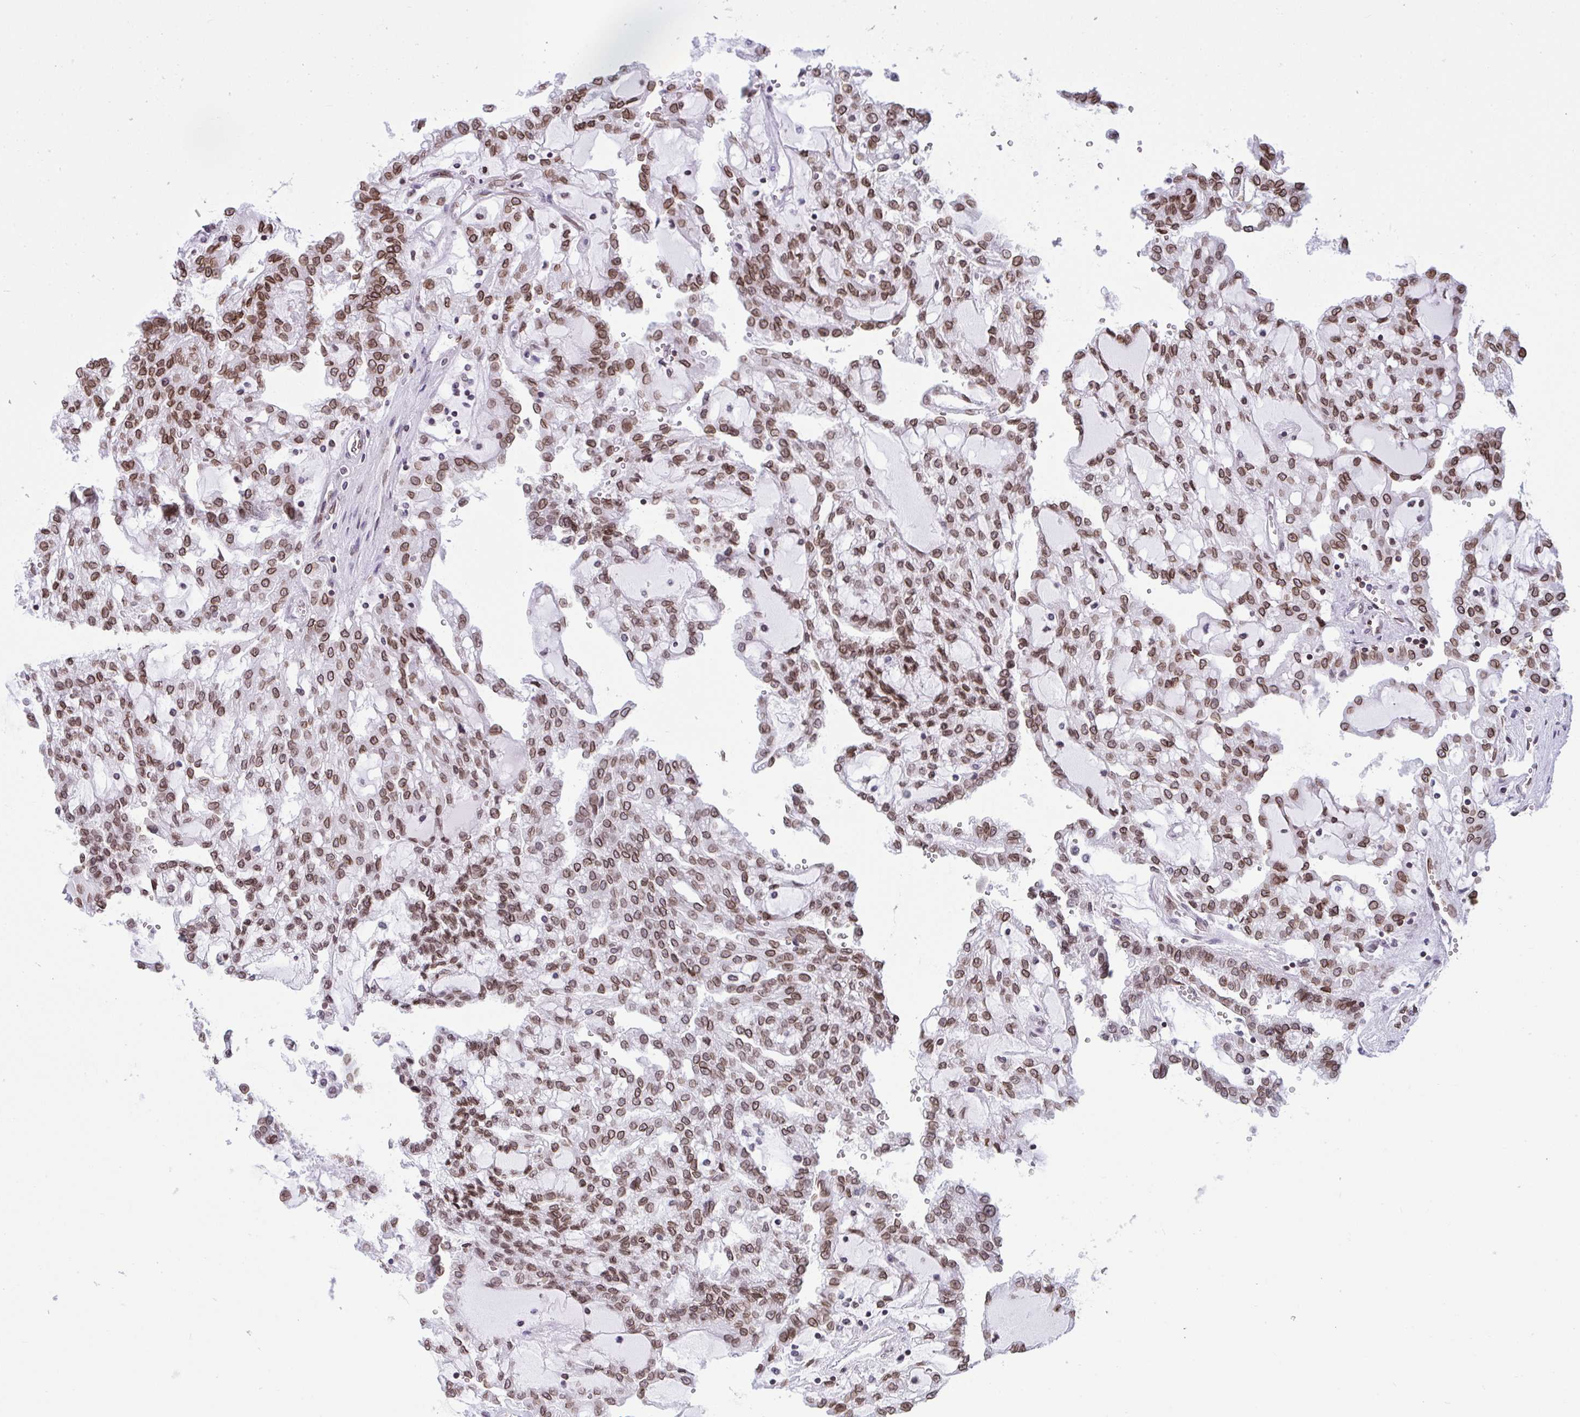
{"staining": {"intensity": "moderate", "quantity": ">75%", "location": "cytoplasmic/membranous,nuclear"}, "tissue": "renal cancer", "cell_type": "Tumor cells", "image_type": "cancer", "snomed": [{"axis": "morphology", "description": "Adenocarcinoma, NOS"}, {"axis": "topography", "description": "Kidney"}], "caption": "IHC of renal adenocarcinoma shows medium levels of moderate cytoplasmic/membranous and nuclear expression in approximately >75% of tumor cells.", "gene": "LMNB2", "patient": {"sex": "male", "age": 63}}